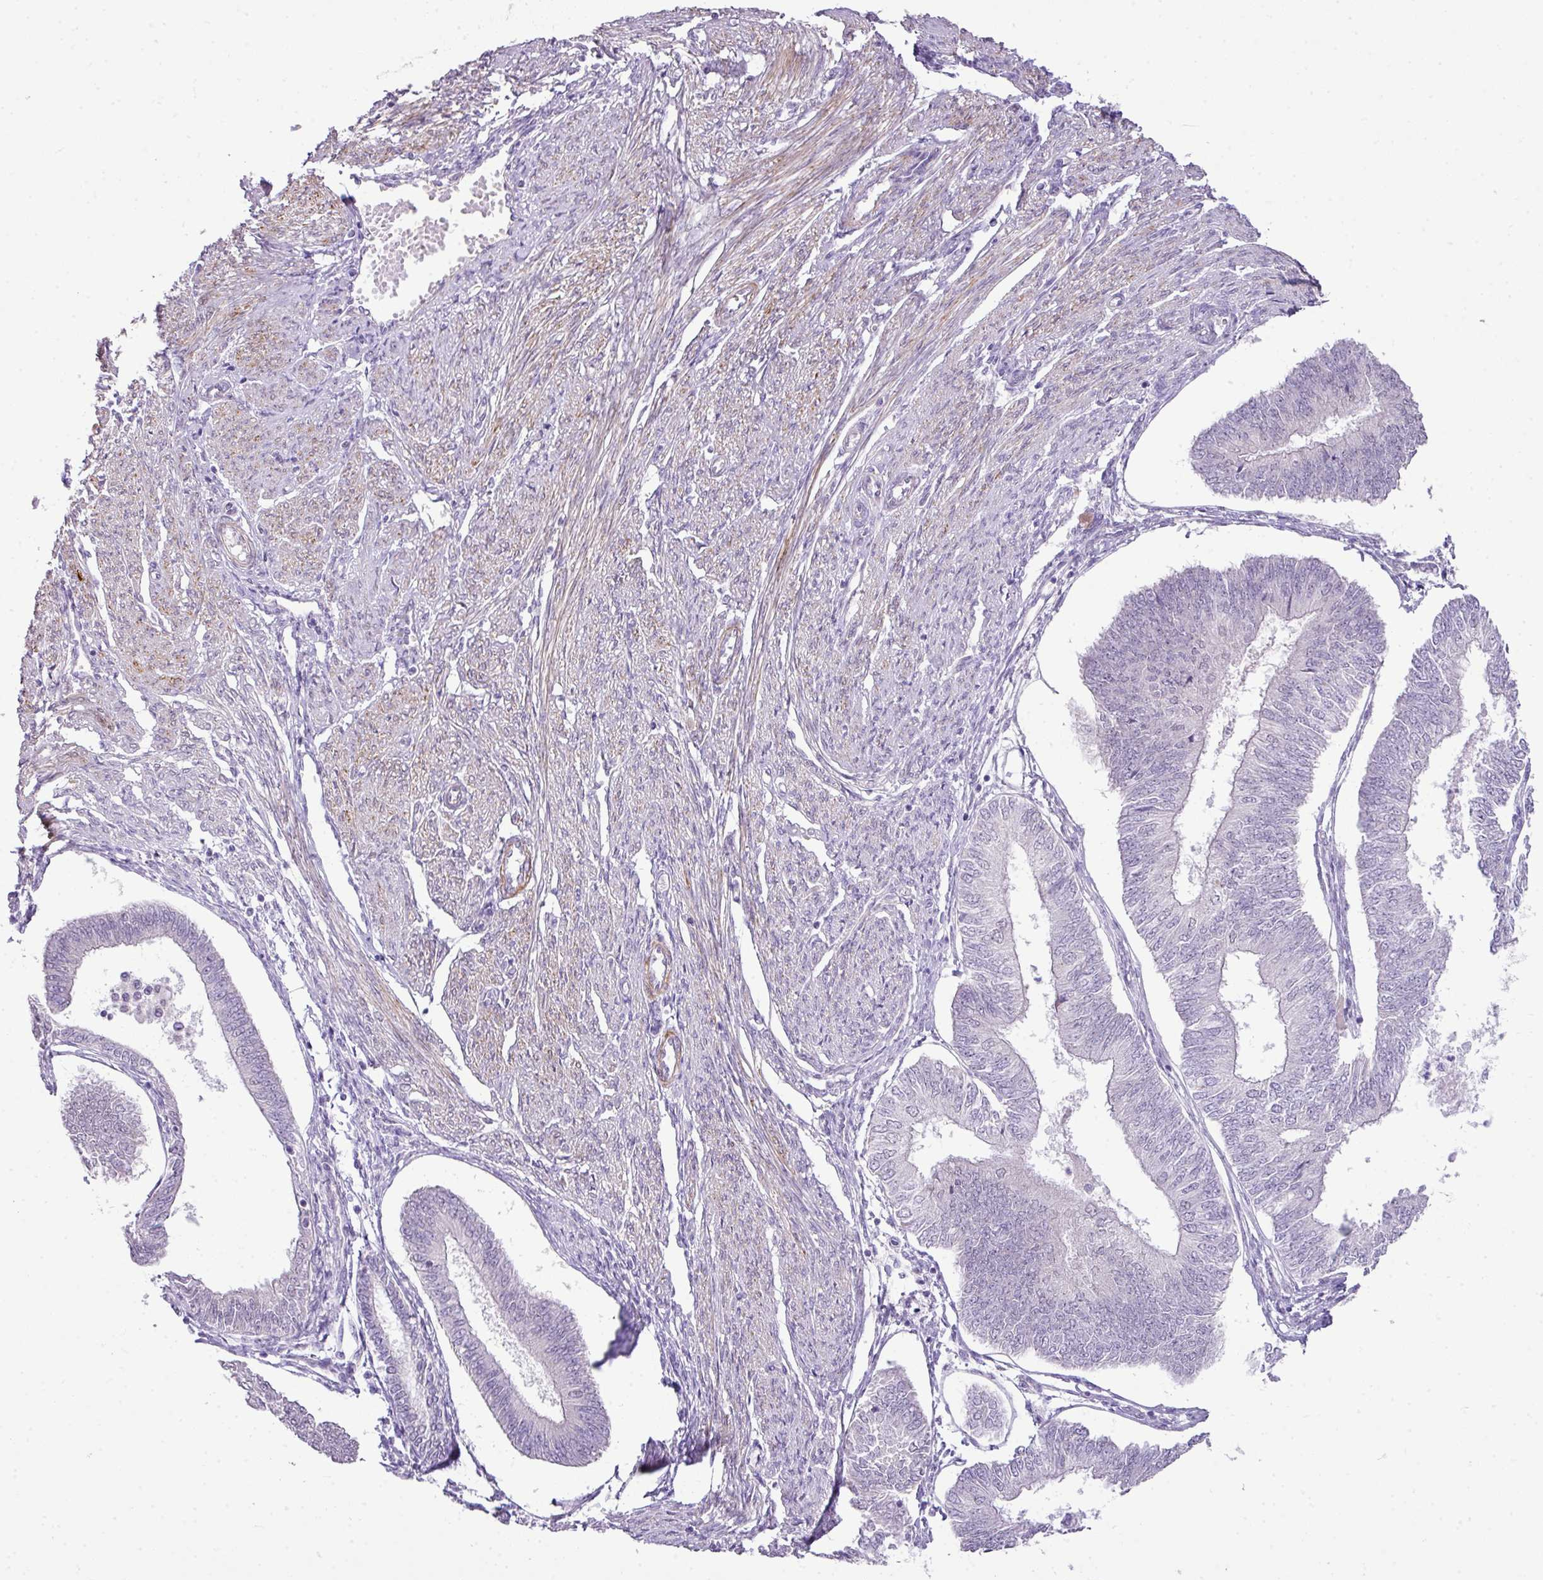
{"staining": {"intensity": "negative", "quantity": "none", "location": "none"}, "tissue": "endometrial cancer", "cell_type": "Tumor cells", "image_type": "cancer", "snomed": [{"axis": "morphology", "description": "Adenocarcinoma, NOS"}, {"axis": "topography", "description": "Endometrium"}], "caption": "DAB (3,3'-diaminobenzidine) immunohistochemical staining of adenocarcinoma (endometrial) displays no significant expression in tumor cells. The staining is performed using DAB (3,3'-diaminobenzidine) brown chromogen with nuclei counter-stained in using hematoxylin.", "gene": "DIP2A", "patient": {"sex": "female", "age": 58}}